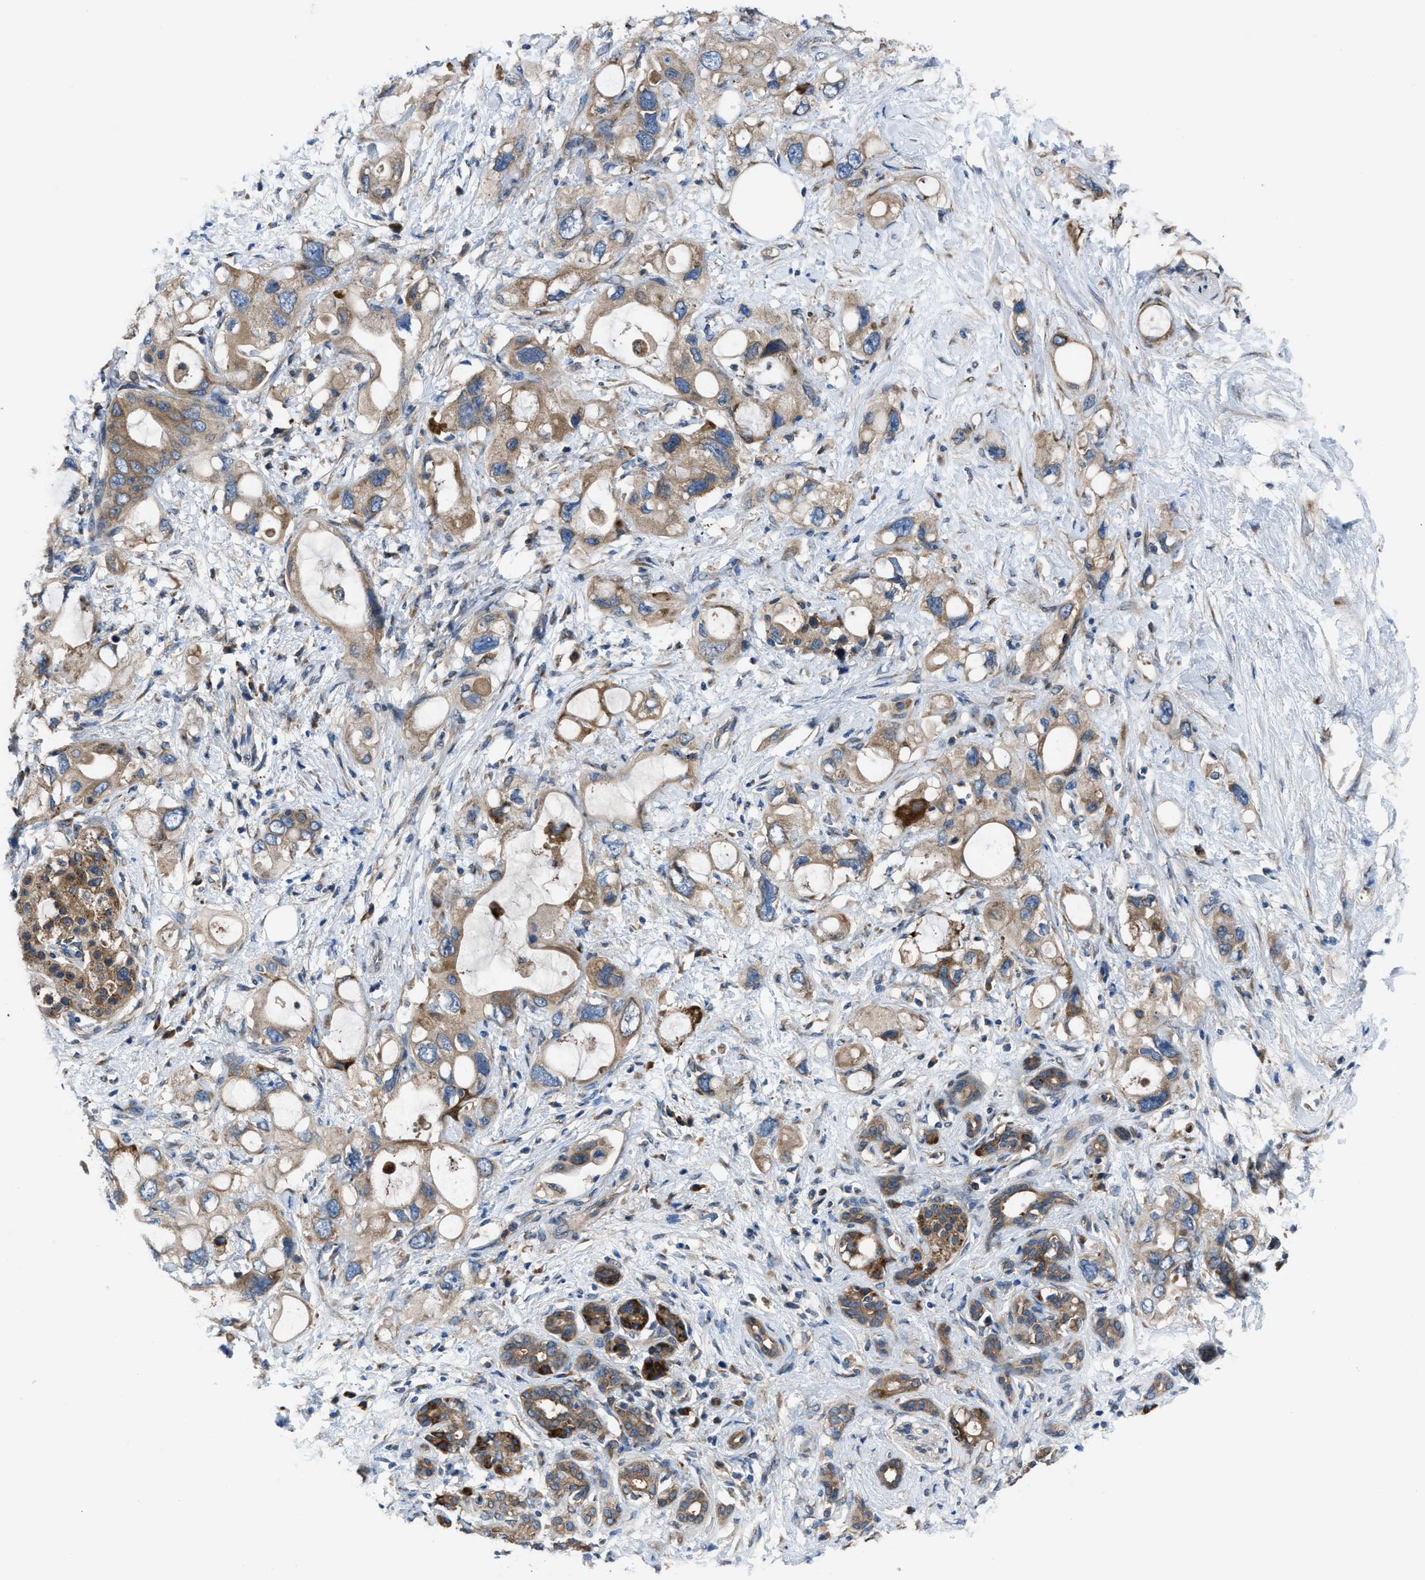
{"staining": {"intensity": "moderate", "quantity": ">75%", "location": "cytoplasmic/membranous"}, "tissue": "pancreatic cancer", "cell_type": "Tumor cells", "image_type": "cancer", "snomed": [{"axis": "morphology", "description": "Adenocarcinoma, NOS"}, {"axis": "topography", "description": "Pancreas"}], "caption": "Pancreatic cancer (adenocarcinoma) stained with a brown dye reveals moderate cytoplasmic/membranous positive expression in approximately >75% of tumor cells.", "gene": "MAP3K20", "patient": {"sex": "female", "age": 56}}